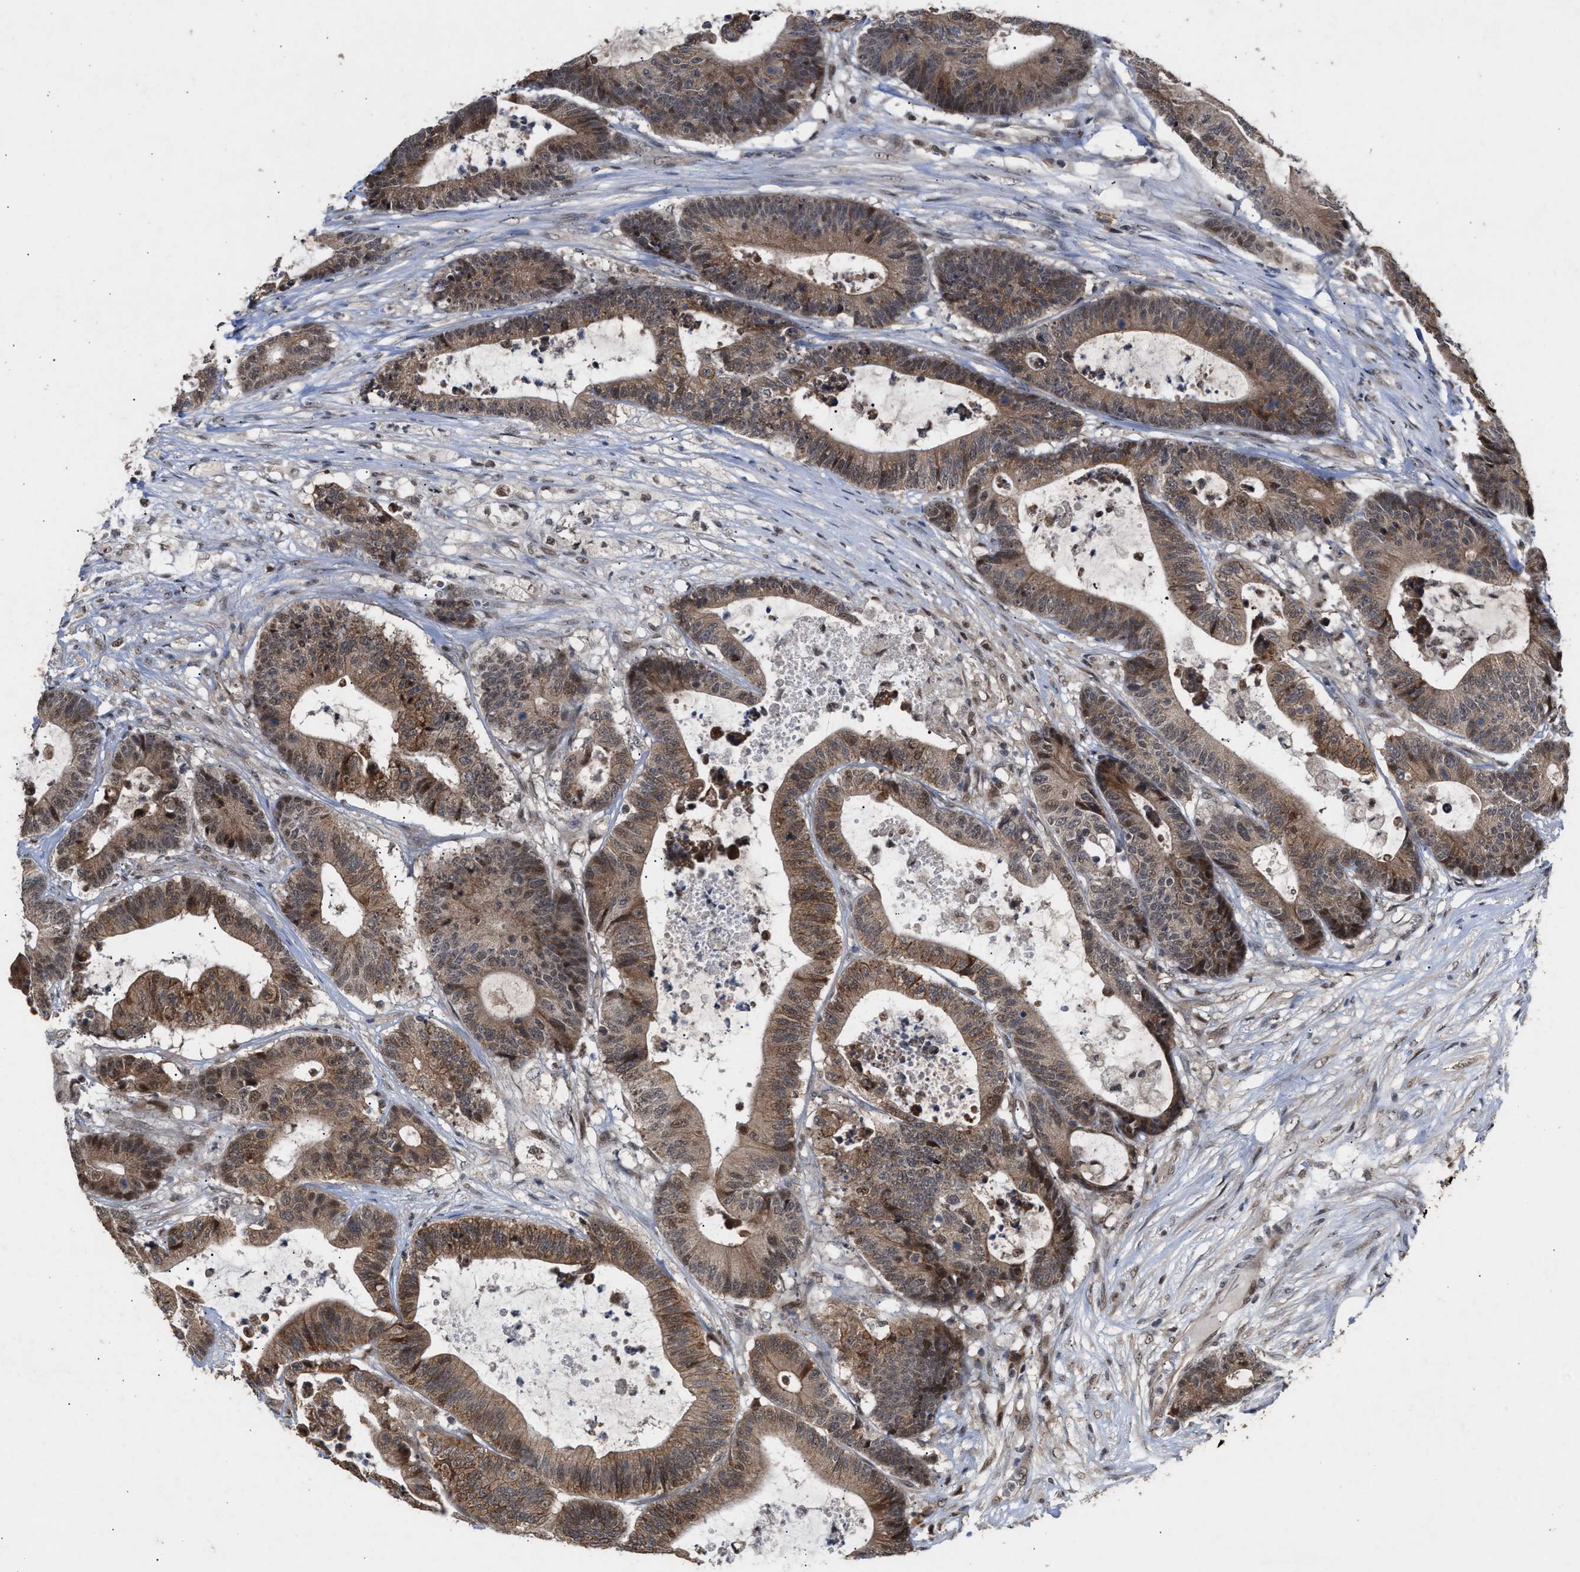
{"staining": {"intensity": "moderate", "quantity": ">75%", "location": "cytoplasmic/membranous"}, "tissue": "colorectal cancer", "cell_type": "Tumor cells", "image_type": "cancer", "snomed": [{"axis": "morphology", "description": "Adenocarcinoma, NOS"}, {"axis": "topography", "description": "Colon"}], "caption": "Immunohistochemical staining of human colorectal adenocarcinoma displays moderate cytoplasmic/membranous protein expression in approximately >75% of tumor cells.", "gene": "MKNK2", "patient": {"sex": "female", "age": 84}}